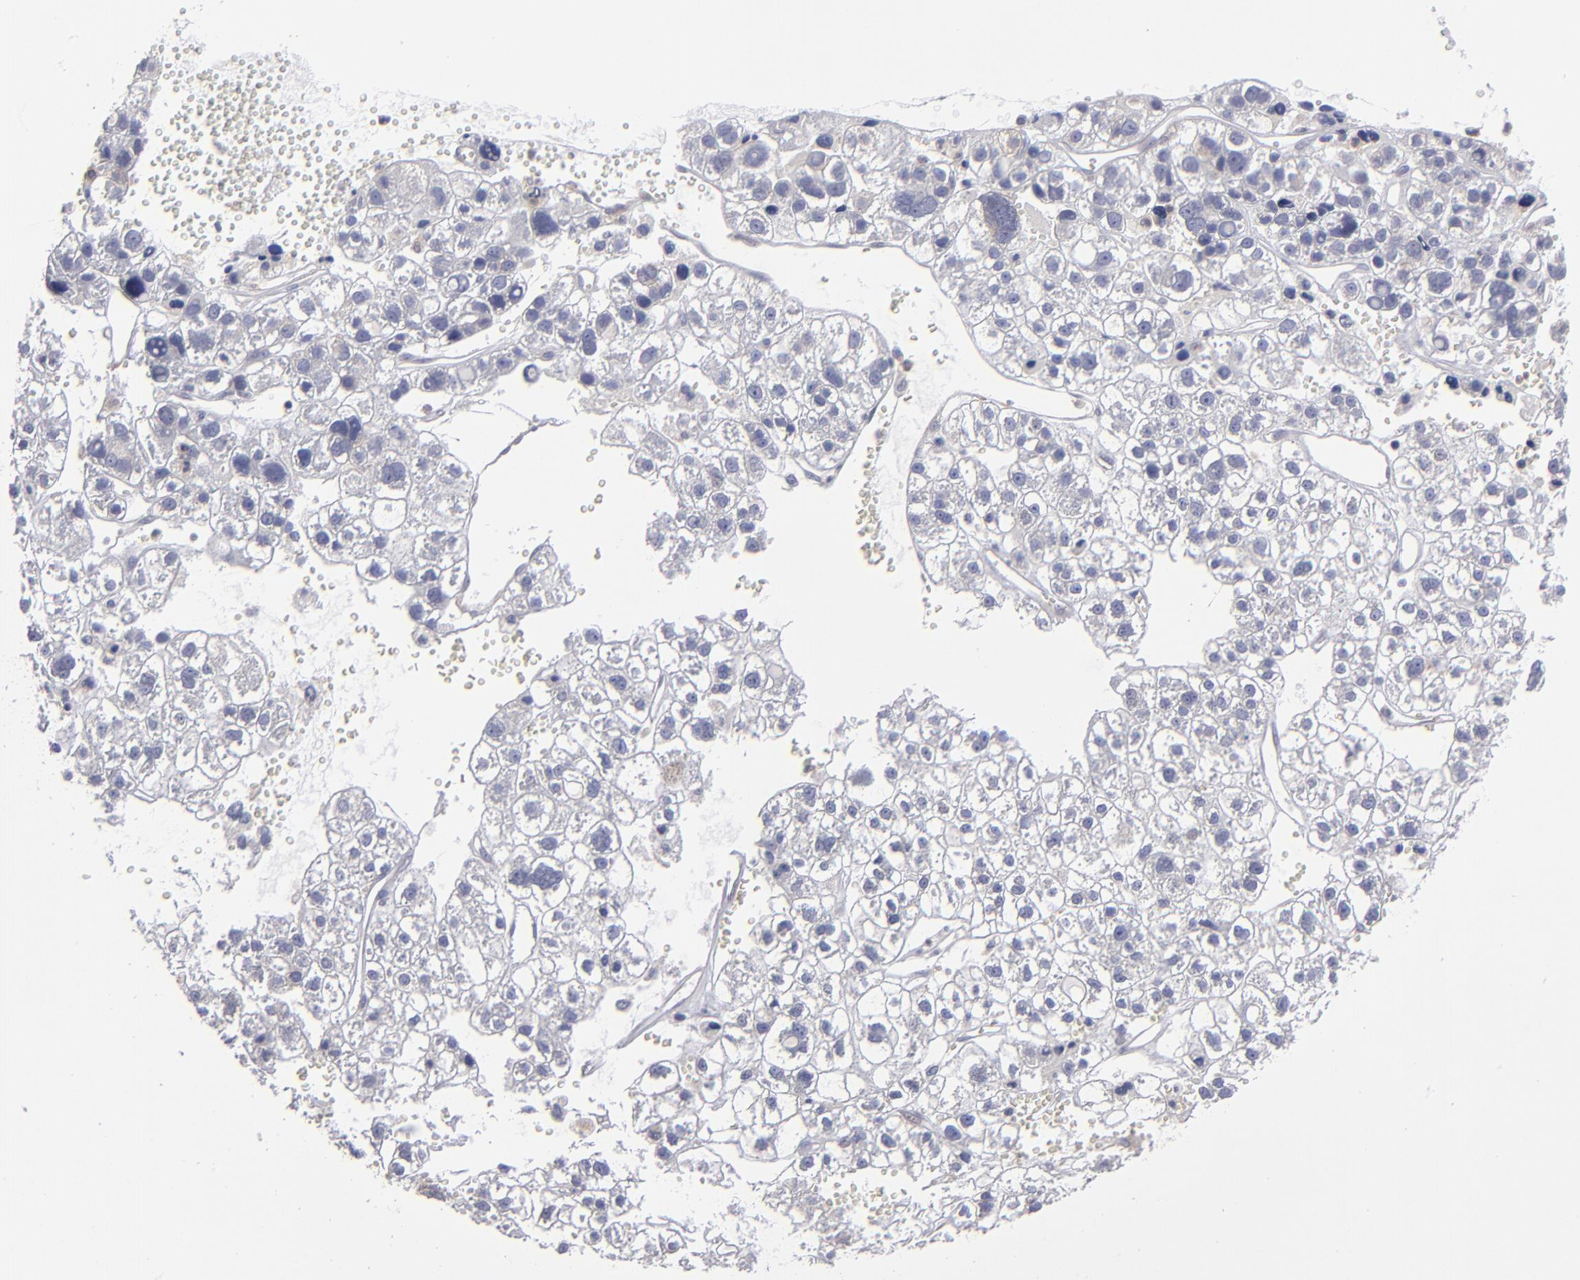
{"staining": {"intensity": "negative", "quantity": "none", "location": "none"}, "tissue": "liver cancer", "cell_type": "Tumor cells", "image_type": "cancer", "snomed": [{"axis": "morphology", "description": "Carcinoma, Hepatocellular, NOS"}, {"axis": "topography", "description": "Liver"}], "caption": "This is an immunohistochemistry (IHC) micrograph of human liver cancer (hepatocellular carcinoma). There is no positivity in tumor cells.", "gene": "CEP97", "patient": {"sex": "female", "age": 85}}